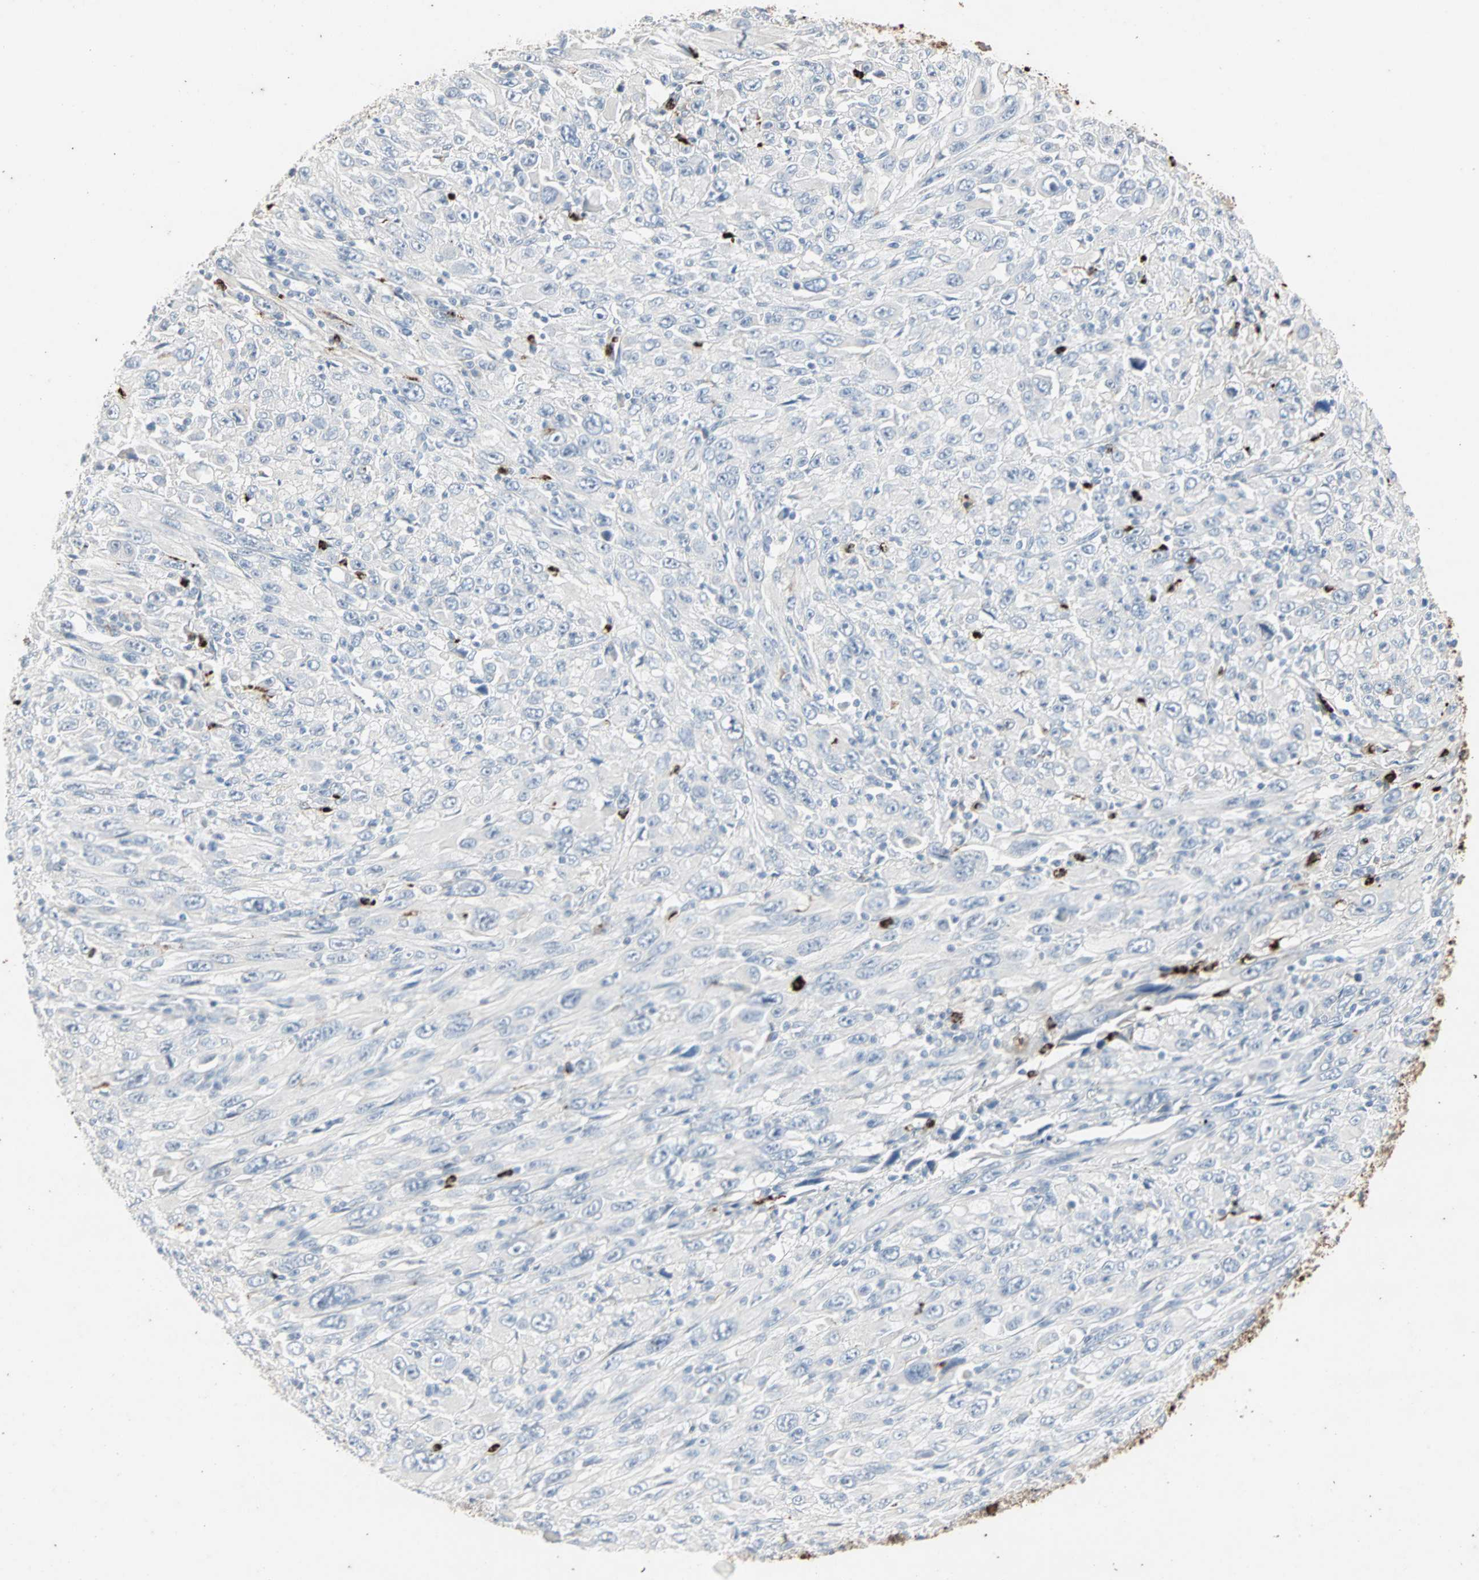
{"staining": {"intensity": "negative", "quantity": "none", "location": "none"}, "tissue": "melanoma", "cell_type": "Tumor cells", "image_type": "cancer", "snomed": [{"axis": "morphology", "description": "Malignant melanoma, Metastatic site"}, {"axis": "topography", "description": "Skin"}], "caption": "Immunohistochemical staining of melanoma reveals no significant positivity in tumor cells. (DAB immunohistochemistry (IHC) with hematoxylin counter stain).", "gene": "CEACAM6", "patient": {"sex": "female", "age": 56}}